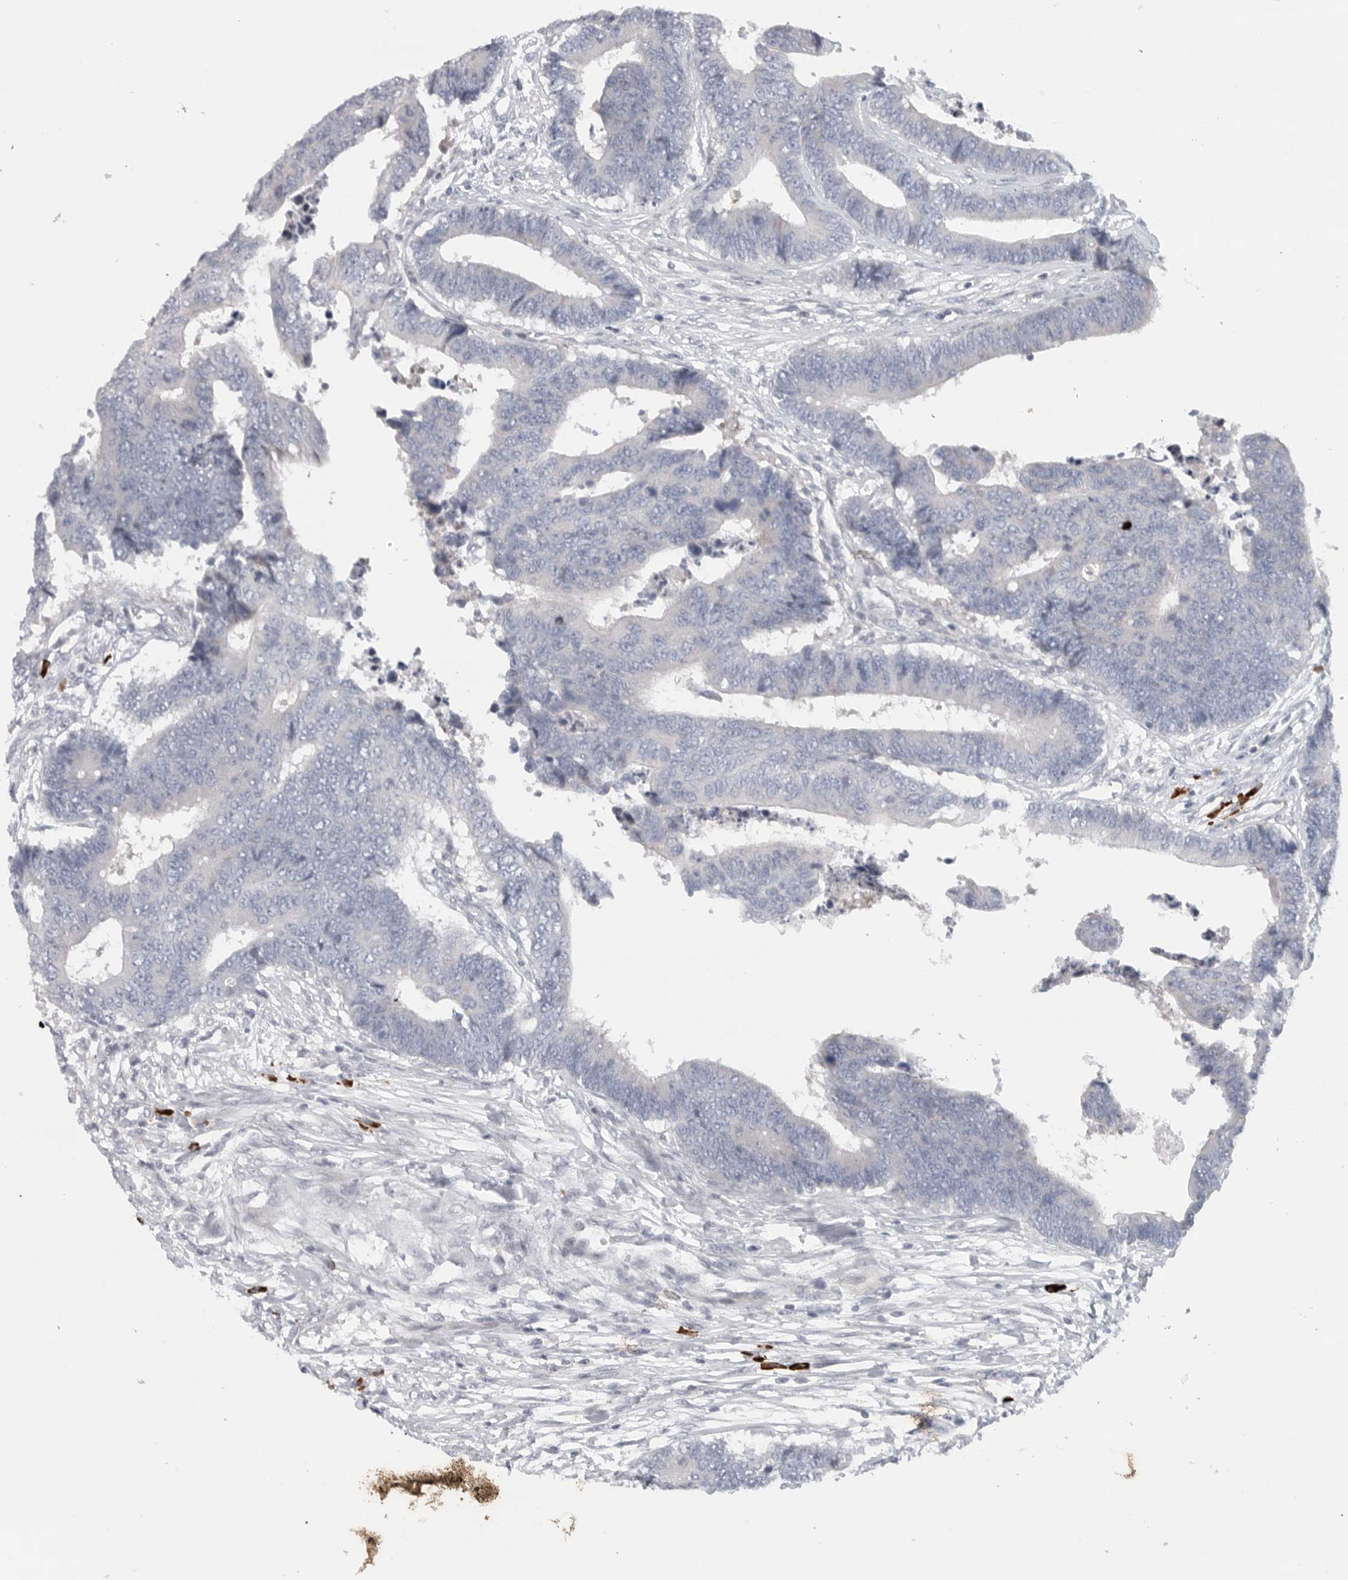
{"staining": {"intensity": "negative", "quantity": "none", "location": "none"}, "tissue": "colorectal cancer", "cell_type": "Tumor cells", "image_type": "cancer", "snomed": [{"axis": "morphology", "description": "Adenocarcinoma, NOS"}, {"axis": "topography", "description": "Rectum"}], "caption": "Histopathology image shows no significant protein expression in tumor cells of colorectal cancer (adenocarcinoma).", "gene": "TMEM69", "patient": {"sex": "male", "age": 84}}